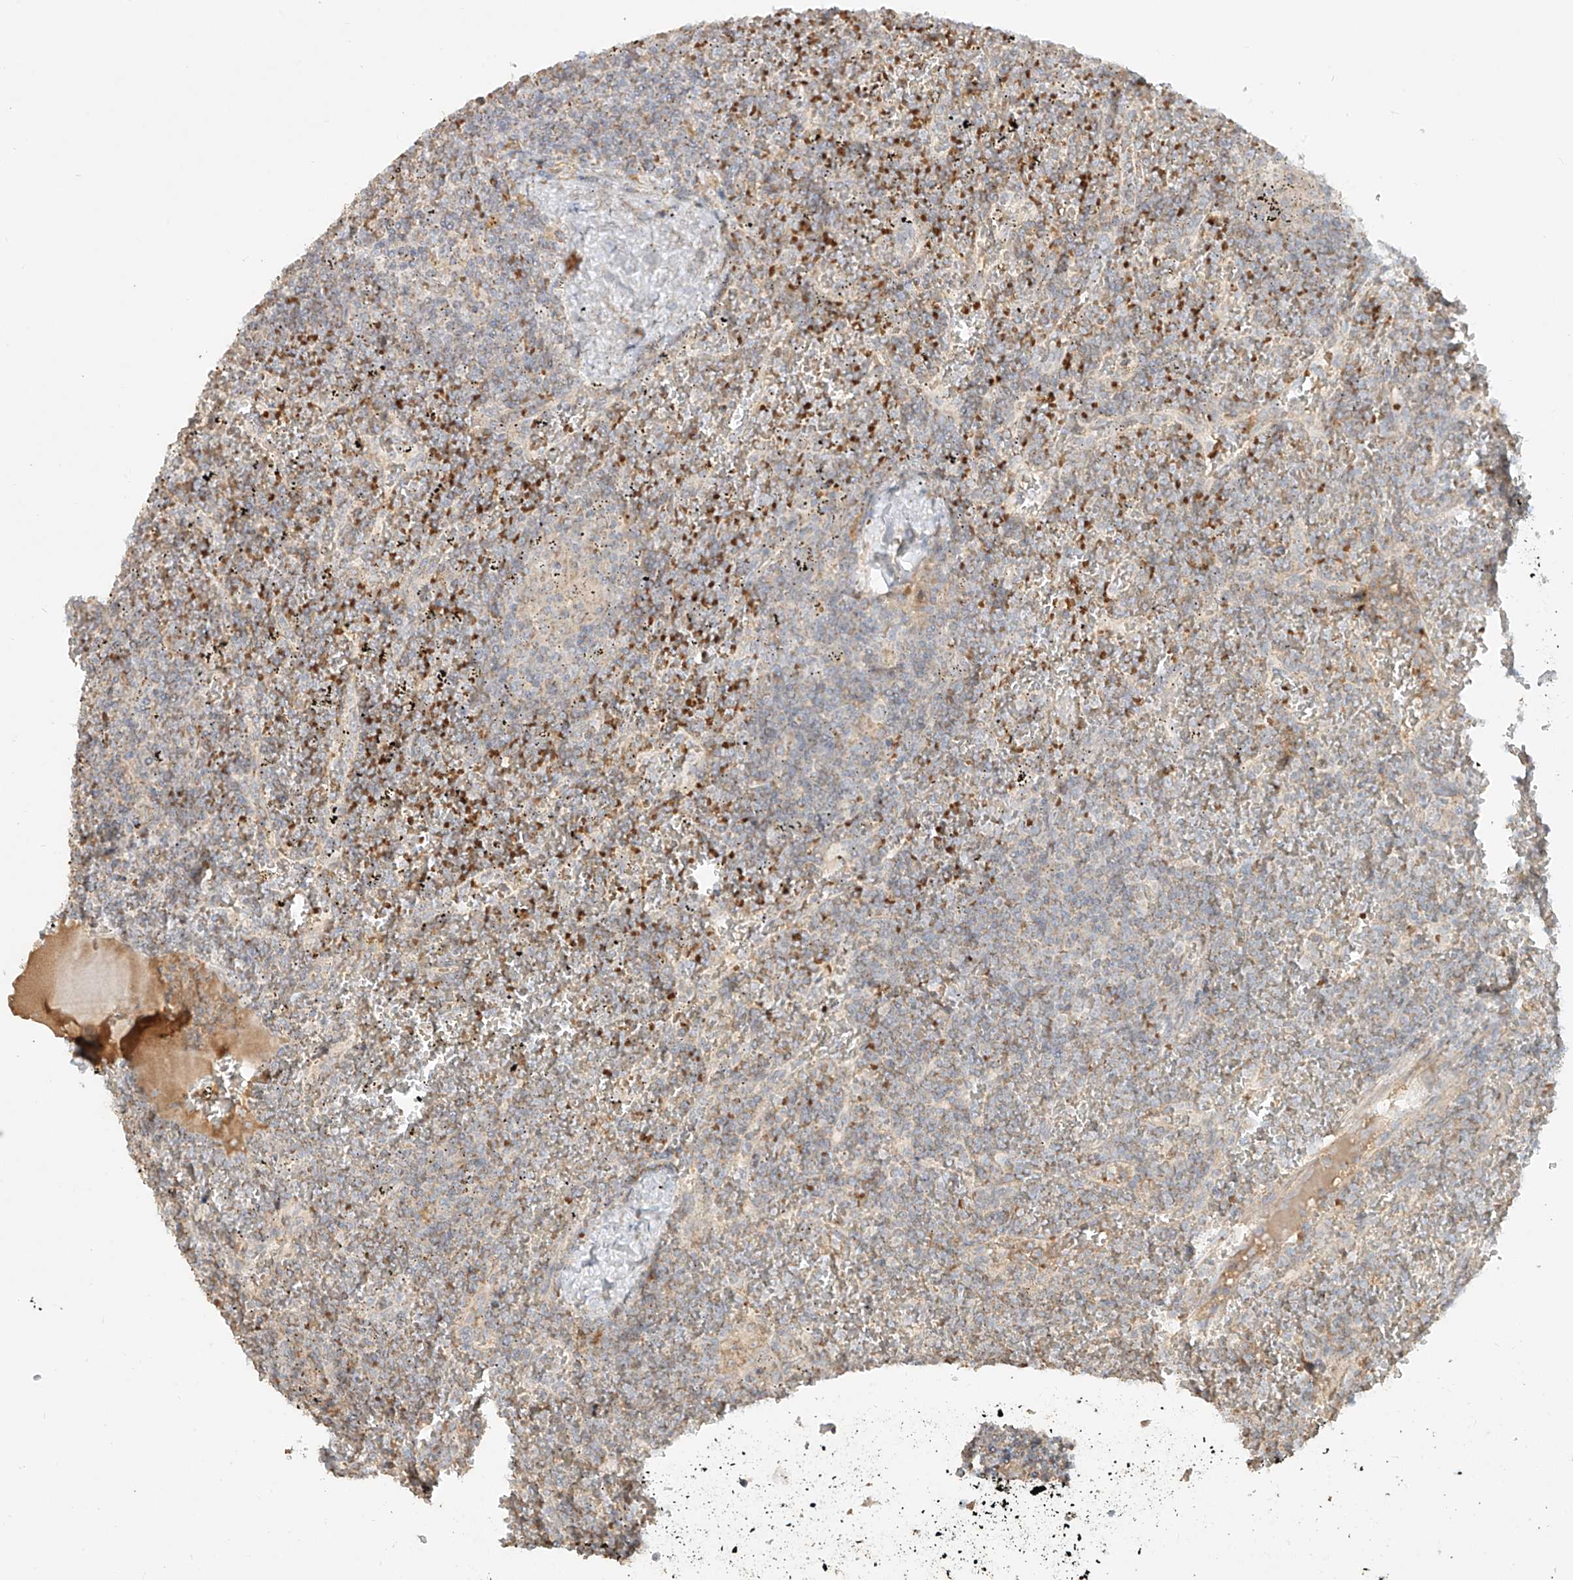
{"staining": {"intensity": "negative", "quantity": "none", "location": "none"}, "tissue": "lymphoma", "cell_type": "Tumor cells", "image_type": "cancer", "snomed": [{"axis": "morphology", "description": "Malignant lymphoma, non-Hodgkin's type, Low grade"}, {"axis": "topography", "description": "Spleen"}], "caption": "A photomicrograph of human low-grade malignant lymphoma, non-Hodgkin's type is negative for staining in tumor cells.", "gene": "KPNA7", "patient": {"sex": "female", "age": 19}}